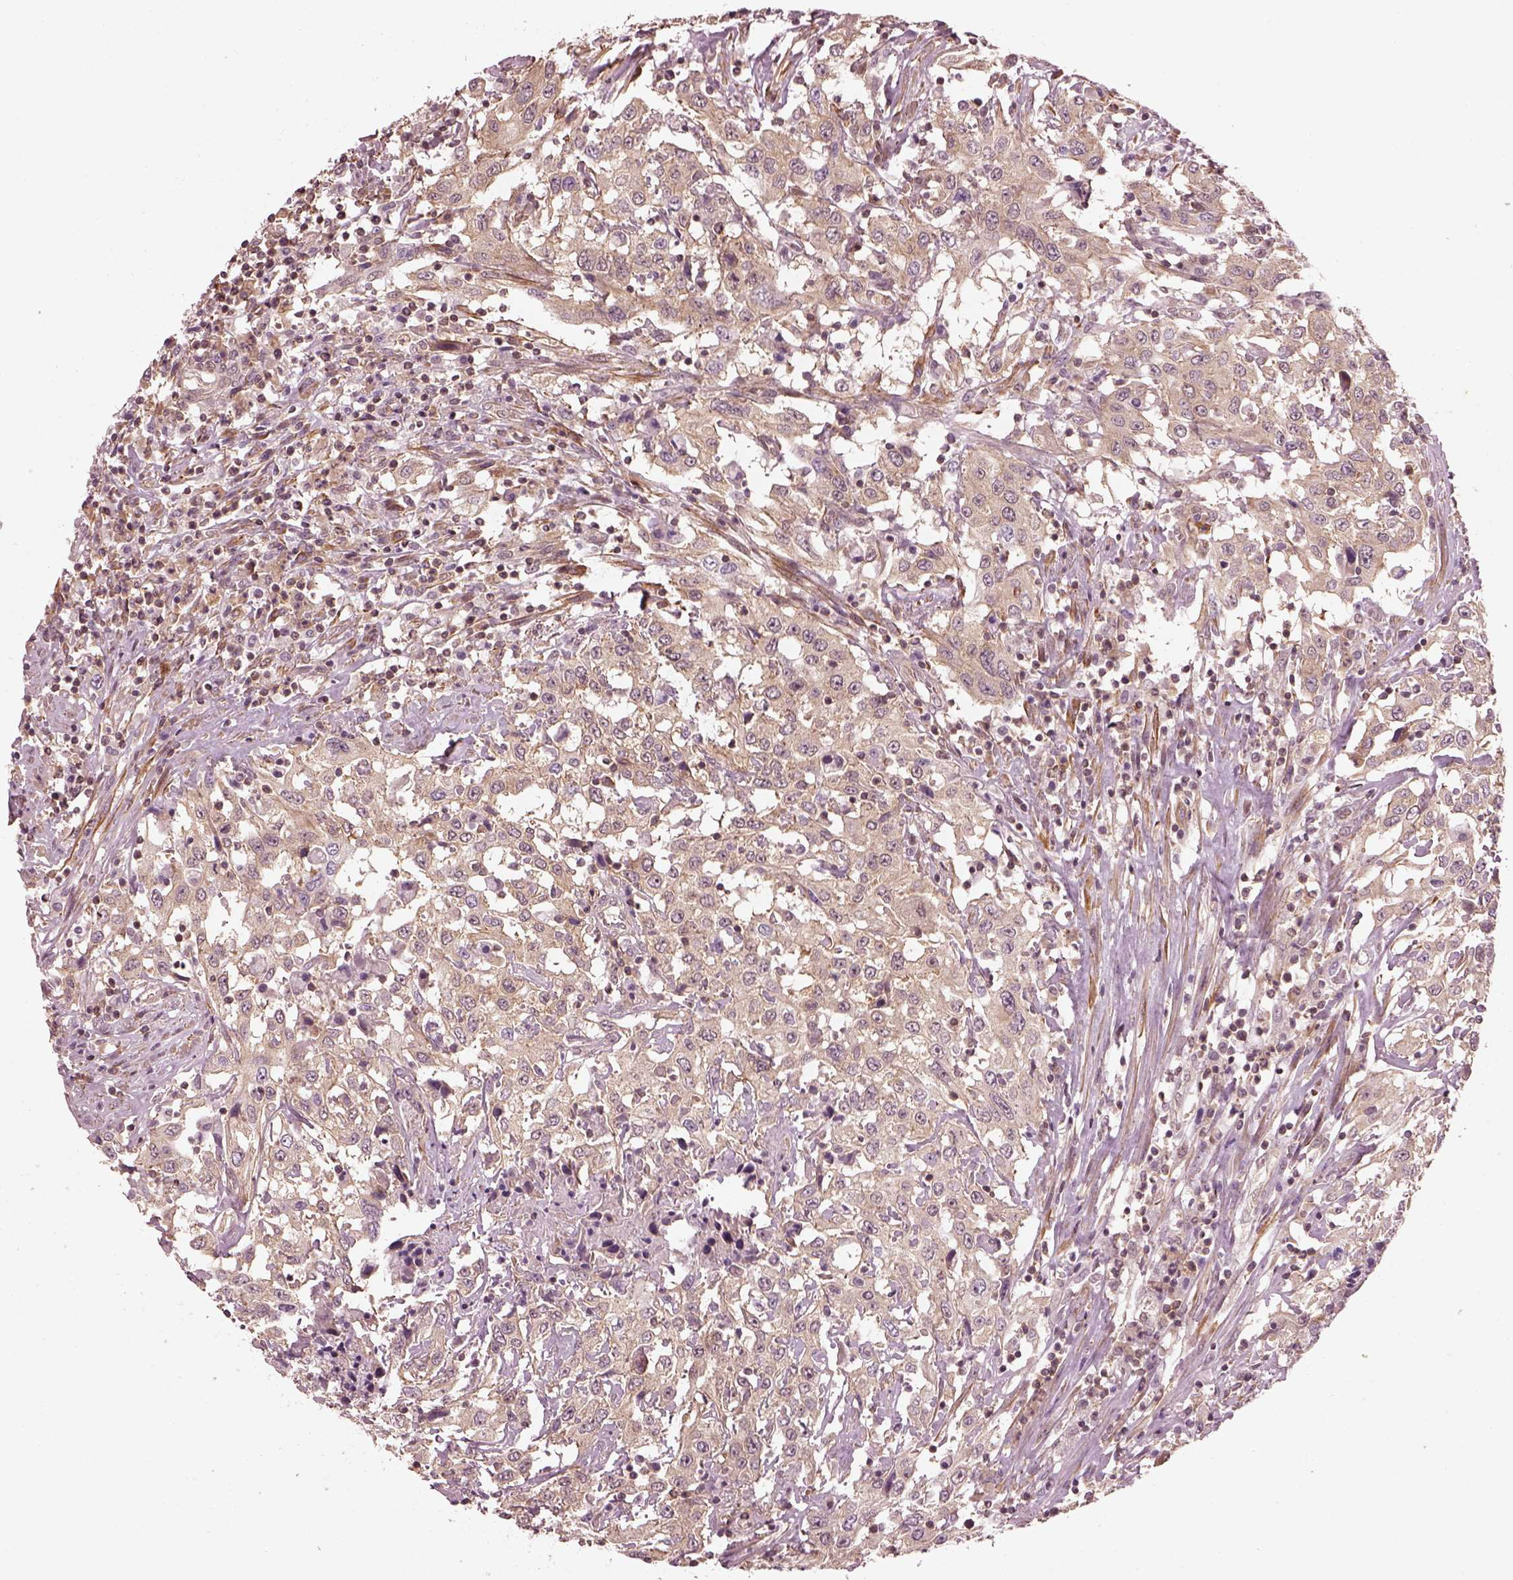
{"staining": {"intensity": "weak", "quantity": "25%-75%", "location": "cytoplasmic/membranous"}, "tissue": "urothelial cancer", "cell_type": "Tumor cells", "image_type": "cancer", "snomed": [{"axis": "morphology", "description": "Urothelial carcinoma, High grade"}, {"axis": "topography", "description": "Urinary bladder"}], "caption": "Tumor cells display low levels of weak cytoplasmic/membranous positivity in about 25%-75% of cells in human high-grade urothelial carcinoma.", "gene": "LSM14A", "patient": {"sex": "male", "age": 61}}